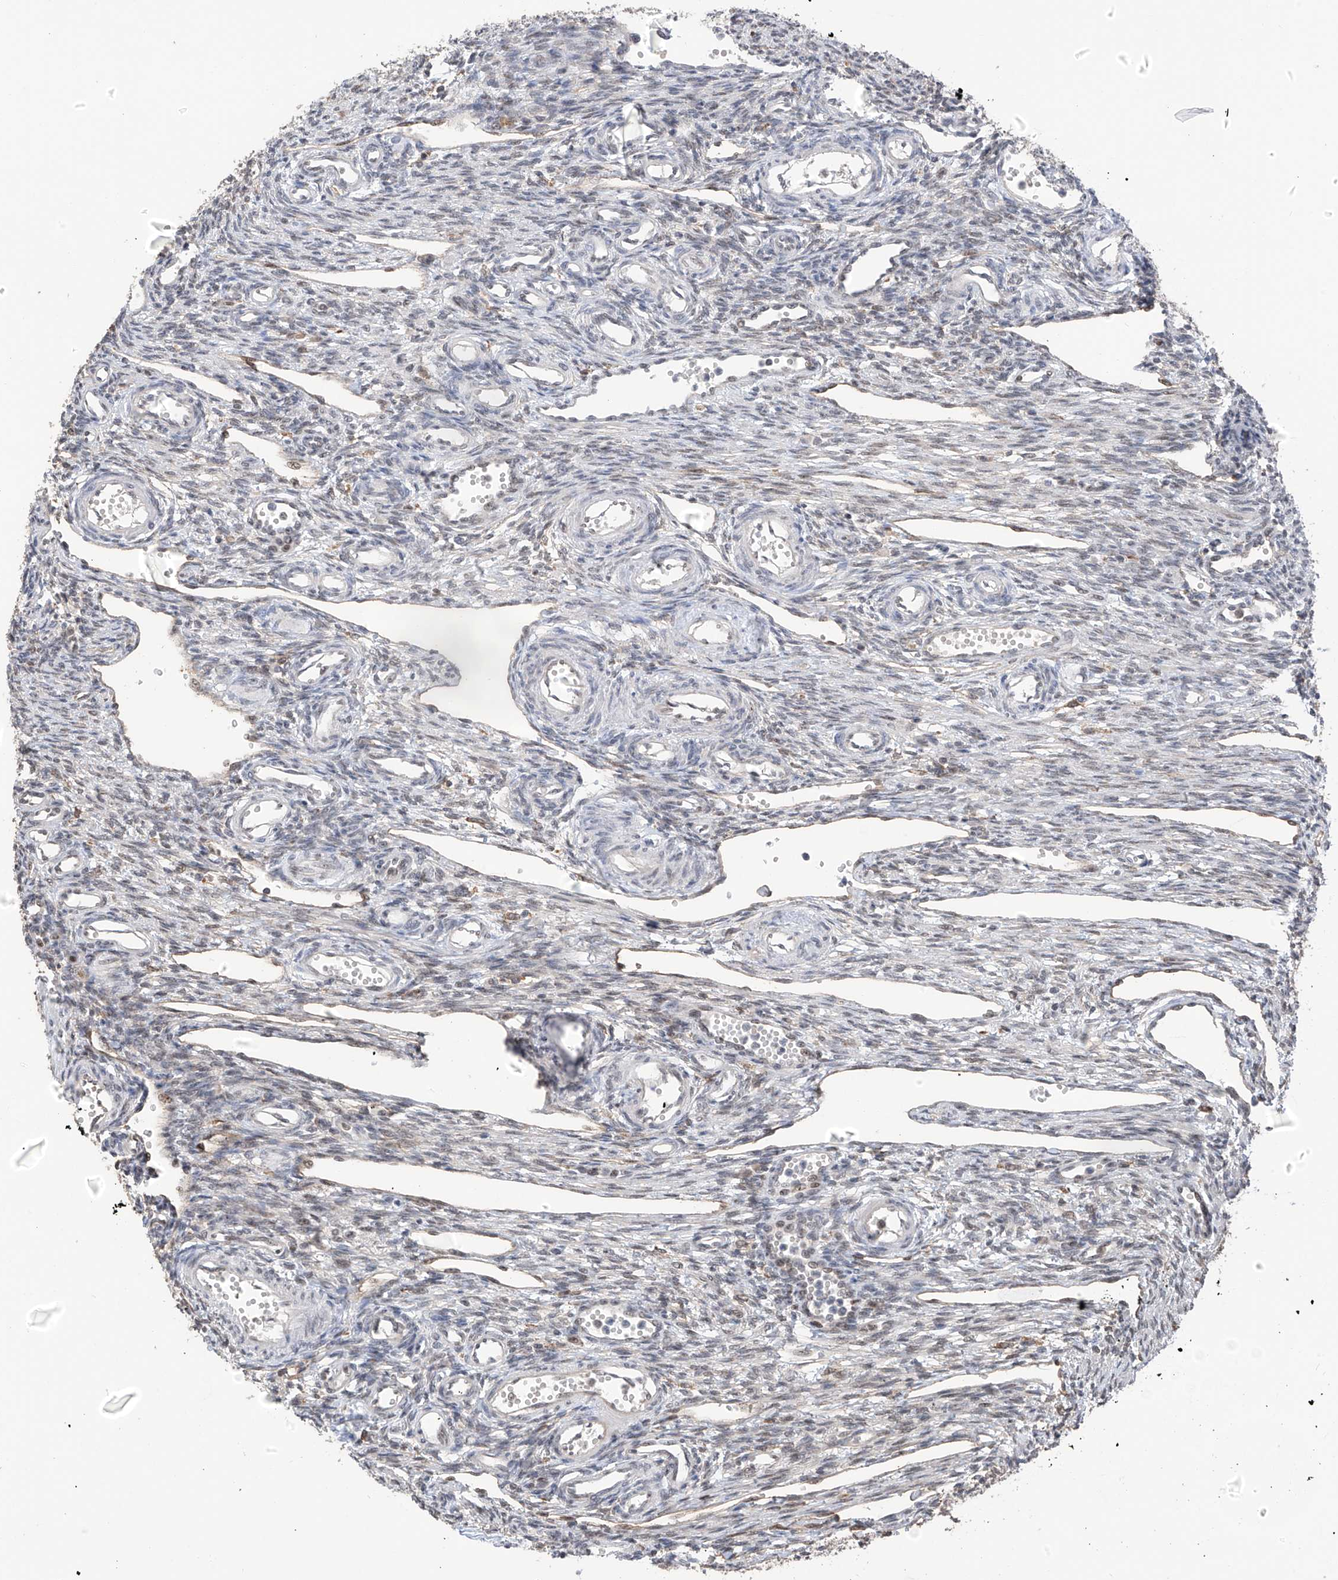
{"staining": {"intensity": "negative", "quantity": "none", "location": "none"}, "tissue": "ovary", "cell_type": "Ovarian stroma cells", "image_type": "normal", "snomed": [{"axis": "morphology", "description": "Normal tissue, NOS"}, {"axis": "morphology", "description": "Cyst, NOS"}, {"axis": "topography", "description": "Ovary"}], "caption": "Immunohistochemistry (IHC) image of benign ovary: ovary stained with DAB (3,3'-diaminobenzidine) exhibits no significant protein positivity in ovarian stroma cells. Brightfield microscopy of immunohistochemistry (IHC) stained with DAB (3,3'-diaminobenzidine) (brown) and hematoxylin (blue), captured at high magnification.", "gene": "C1orf131", "patient": {"sex": "female", "age": 33}}